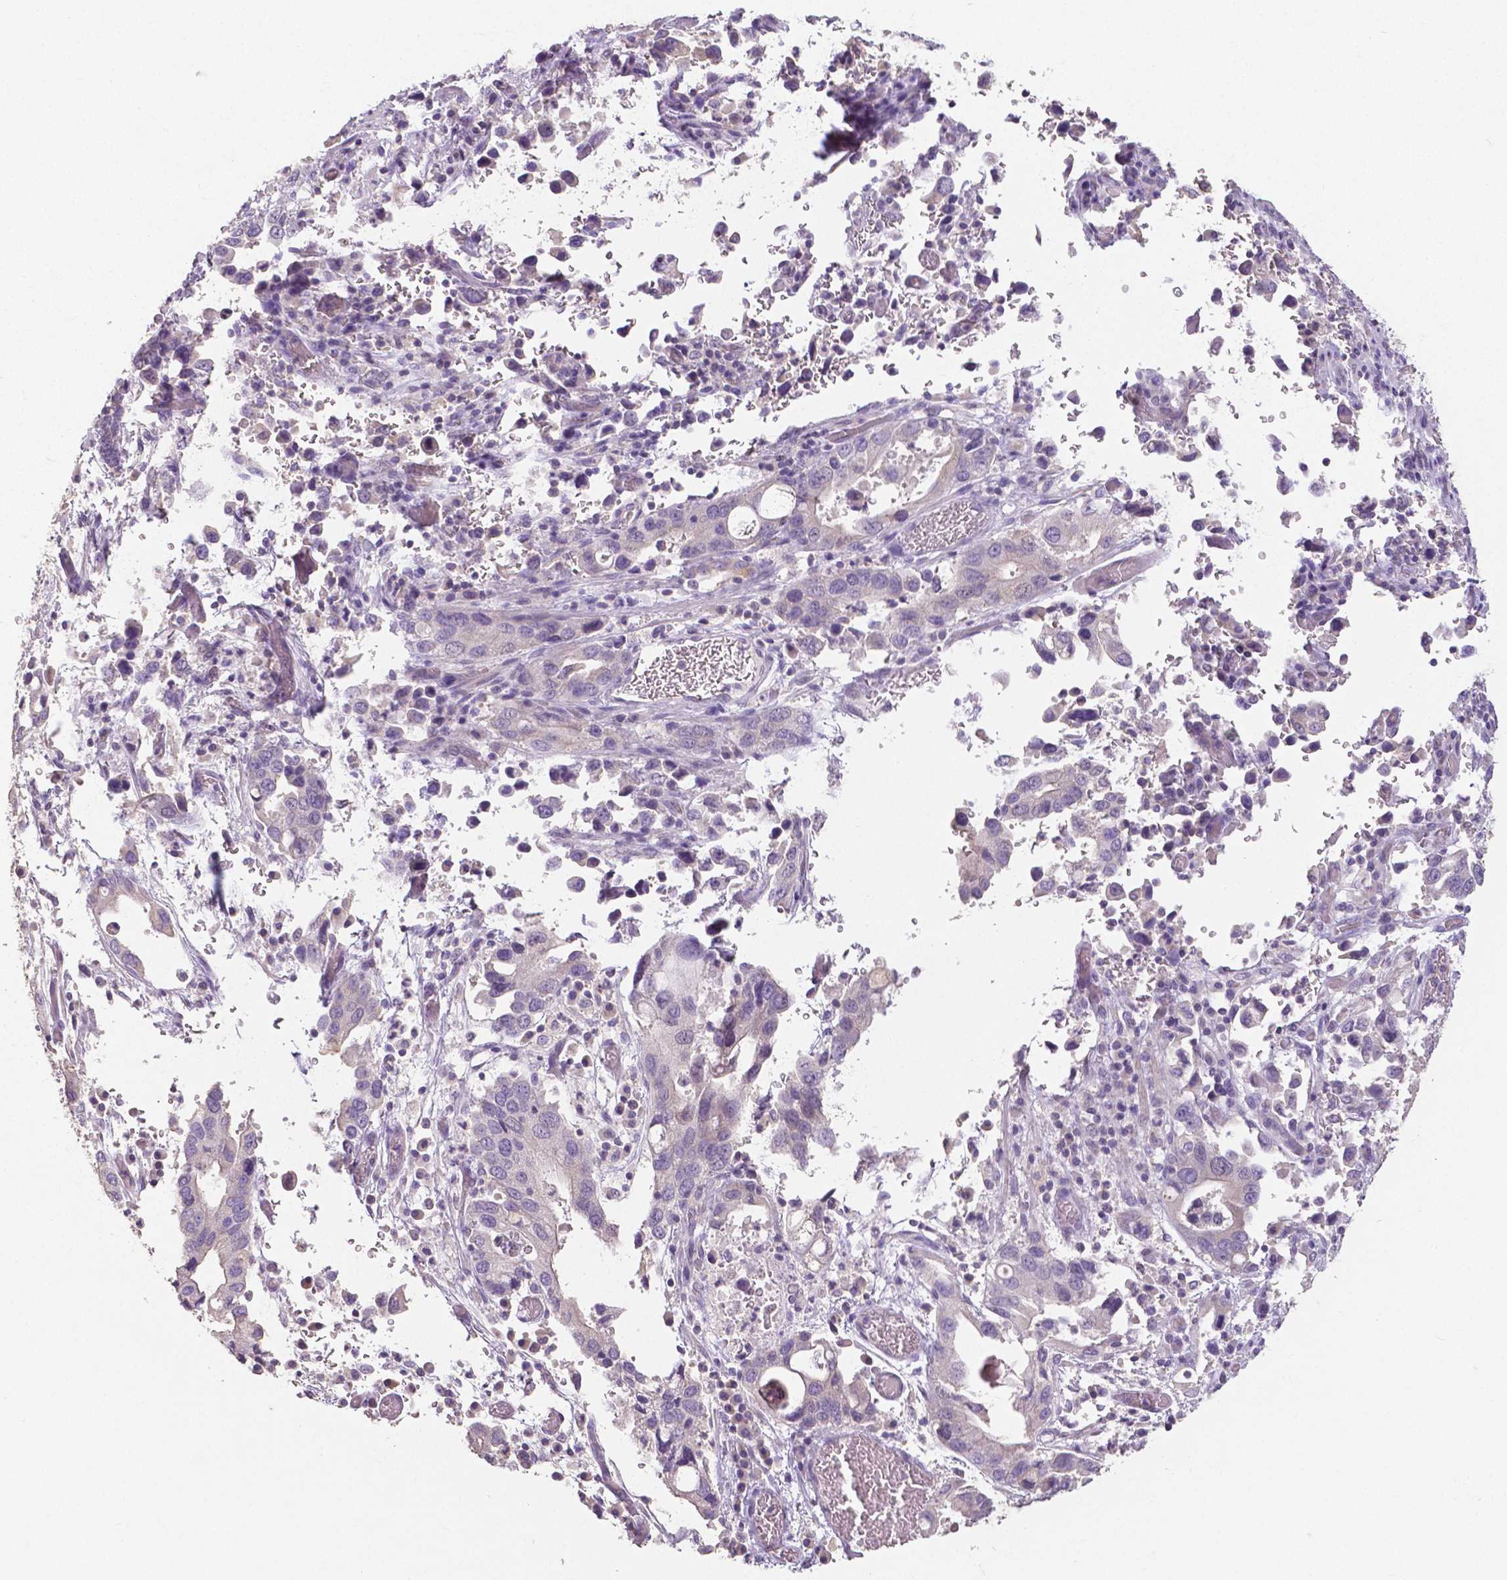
{"staining": {"intensity": "negative", "quantity": "none", "location": "none"}, "tissue": "stomach cancer", "cell_type": "Tumor cells", "image_type": "cancer", "snomed": [{"axis": "morphology", "description": "Adenocarcinoma, NOS"}, {"axis": "topography", "description": "Stomach, upper"}], "caption": "Immunohistochemical staining of stomach adenocarcinoma demonstrates no significant staining in tumor cells.", "gene": "CRMP1", "patient": {"sex": "male", "age": 74}}